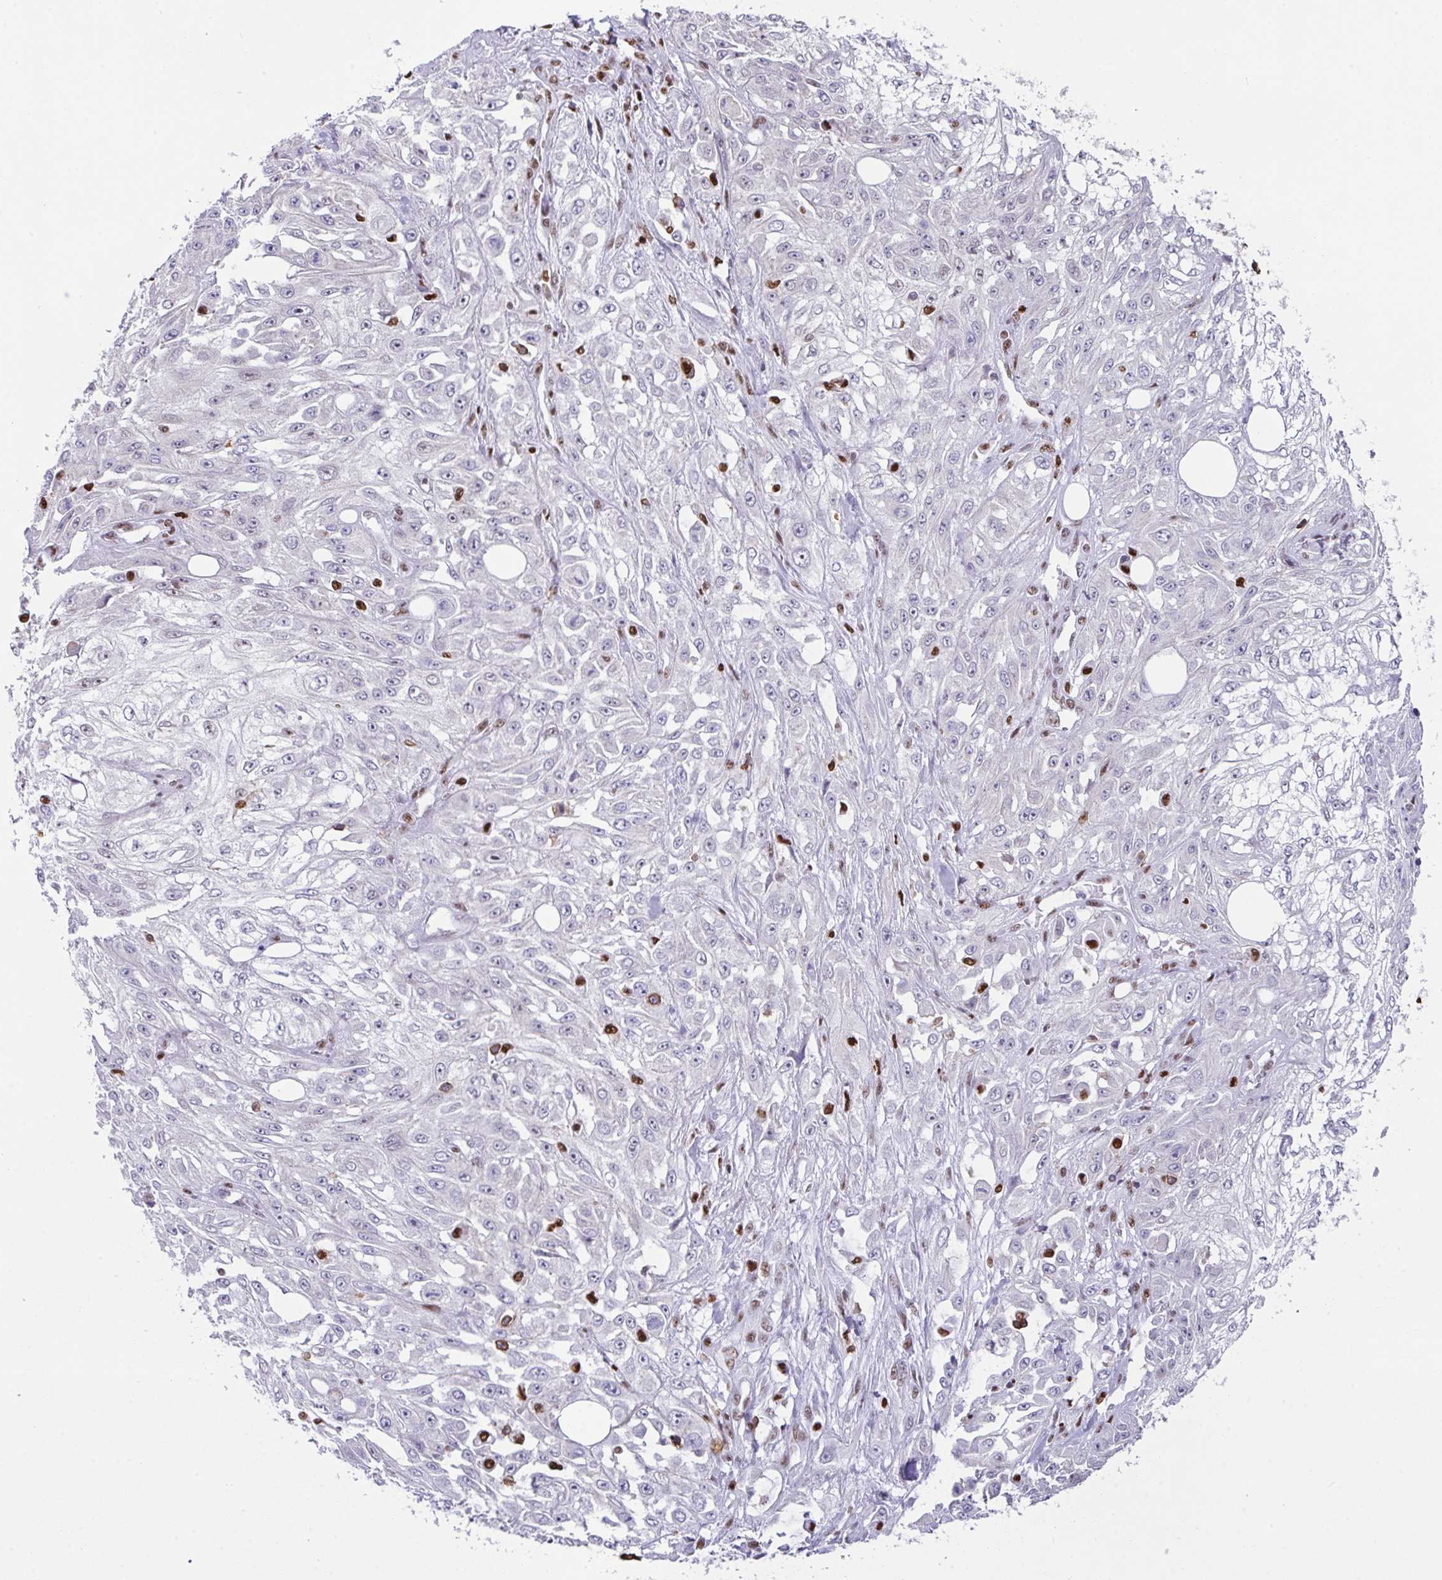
{"staining": {"intensity": "negative", "quantity": "none", "location": "none"}, "tissue": "skin cancer", "cell_type": "Tumor cells", "image_type": "cancer", "snomed": [{"axis": "morphology", "description": "Squamous cell carcinoma, NOS"}, {"axis": "morphology", "description": "Squamous cell carcinoma, metastatic, NOS"}, {"axis": "topography", "description": "Skin"}, {"axis": "topography", "description": "Lymph node"}], "caption": "This is an immunohistochemistry (IHC) photomicrograph of human skin cancer. There is no positivity in tumor cells.", "gene": "BTBD10", "patient": {"sex": "male", "age": 75}}